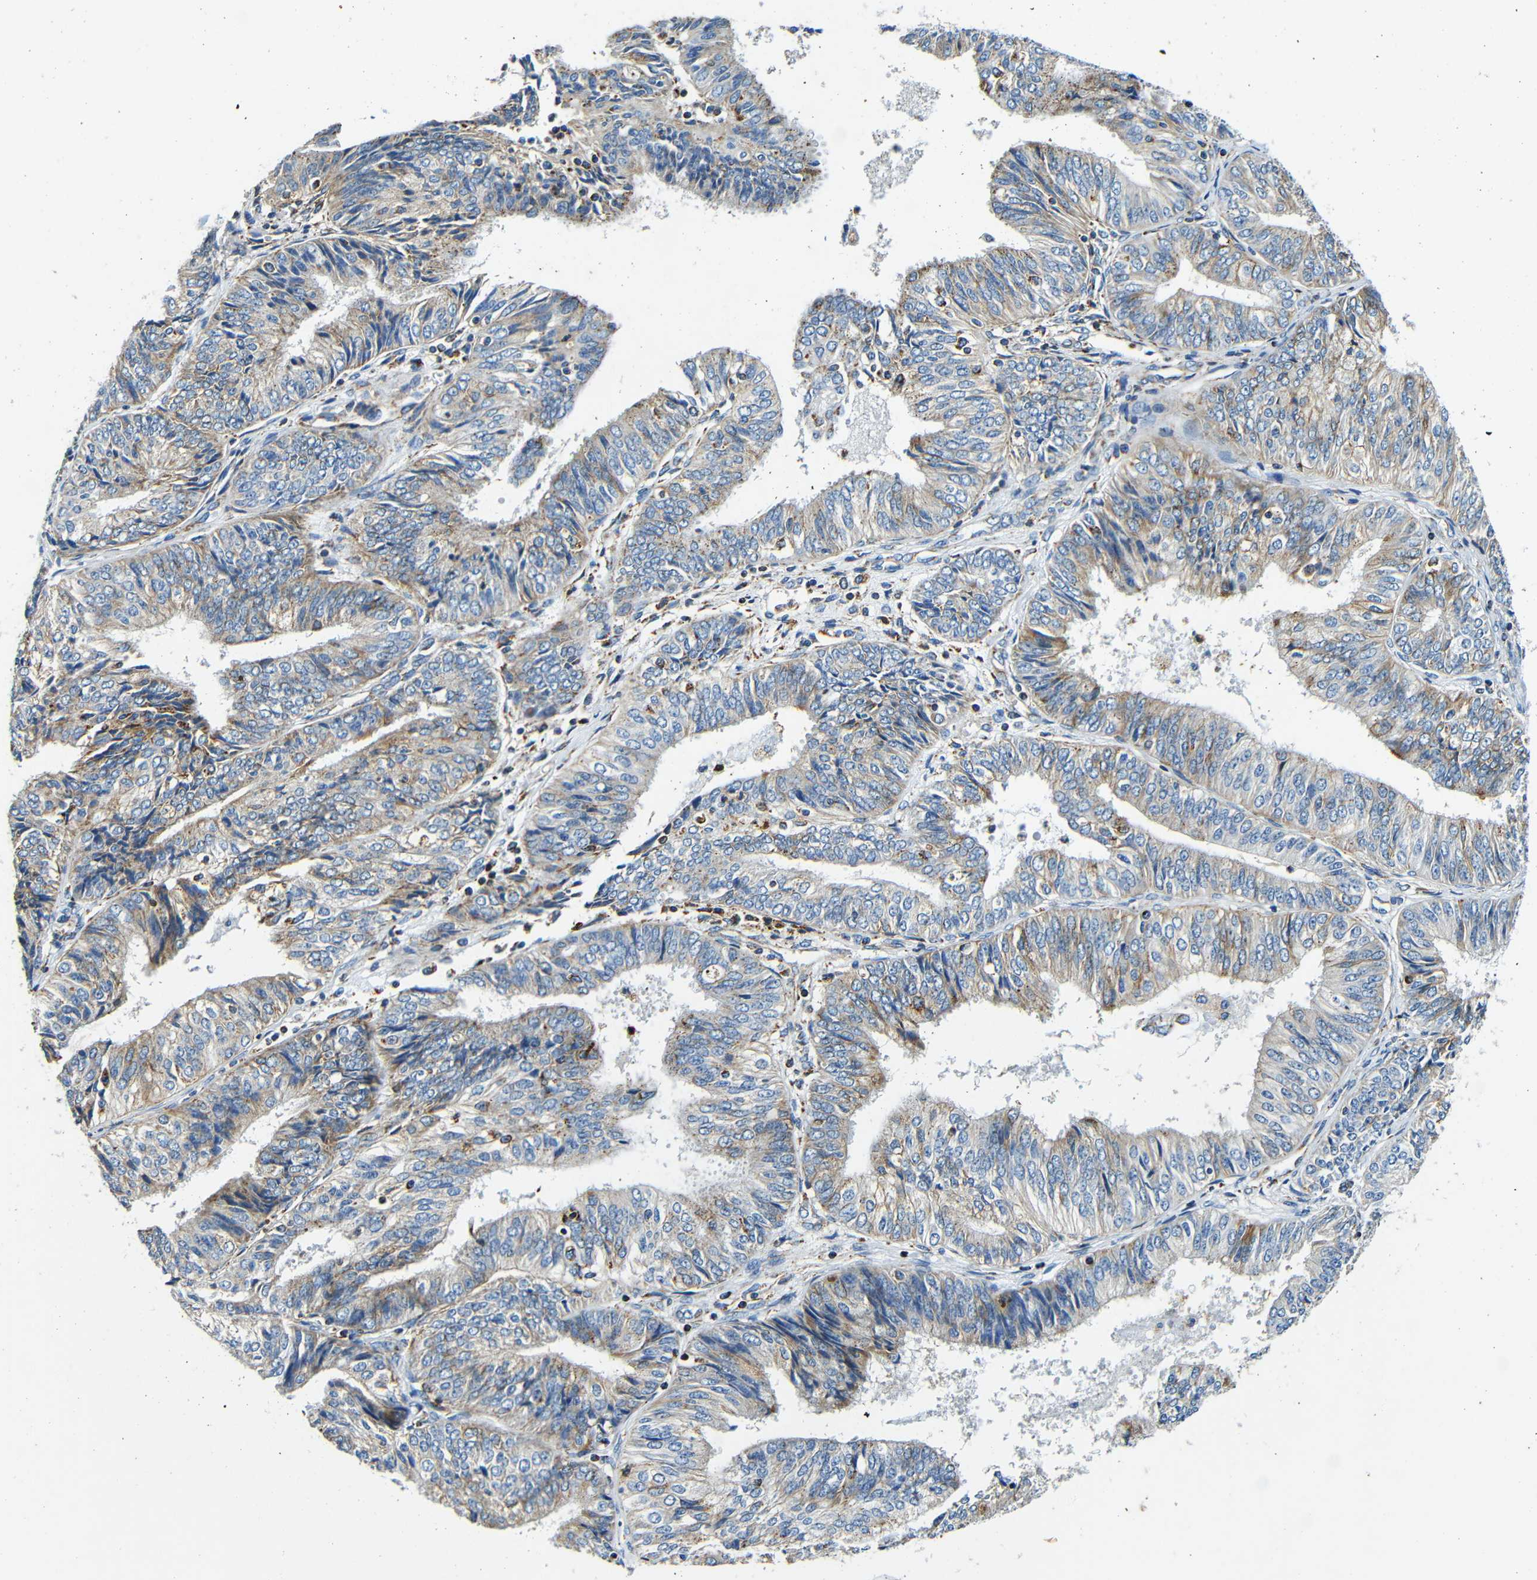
{"staining": {"intensity": "moderate", "quantity": "25%-75%", "location": "cytoplasmic/membranous"}, "tissue": "endometrial cancer", "cell_type": "Tumor cells", "image_type": "cancer", "snomed": [{"axis": "morphology", "description": "Adenocarcinoma, NOS"}, {"axis": "topography", "description": "Endometrium"}], "caption": "Tumor cells demonstrate medium levels of moderate cytoplasmic/membranous expression in approximately 25%-75% of cells in human endometrial adenocarcinoma.", "gene": "GALNT18", "patient": {"sex": "female", "age": 58}}